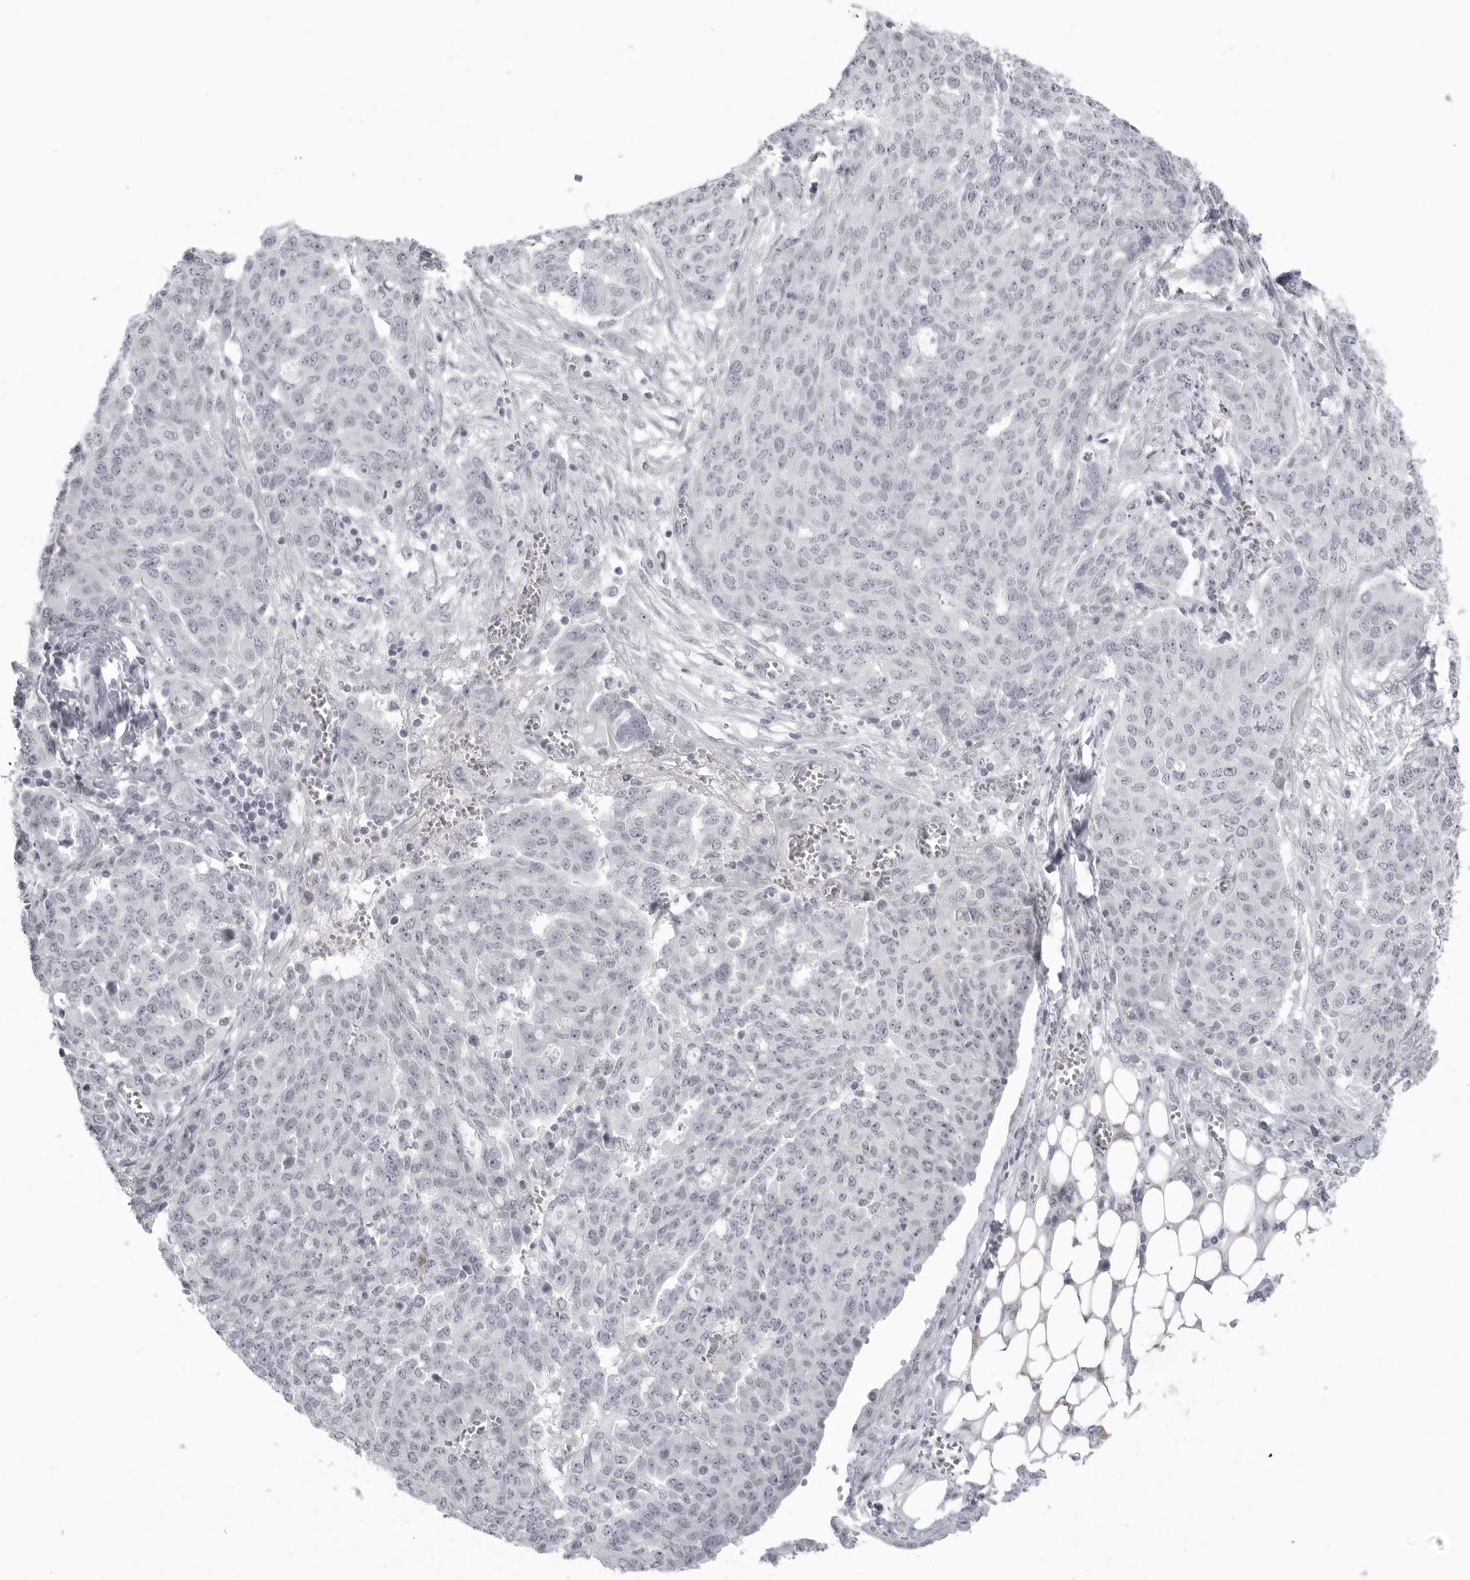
{"staining": {"intensity": "negative", "quantity": "none", "location": "none"}, "tissue": "ovarian cancer", "cell_type": "Tumor cells", "image_type": "cancer", "snomed": [{"axis": "morphology", "description": "Cystadenocarcinoma, serous, NOS"}, {"axis": "topography", "description": "Soft tissue"}, {"axis": "topography", "description": "Ovary"}], "caption": "There is no significant staining in tumor cells of ovarian serous cystadenocarcinoma.", "gene": "TCTN3", "patient": {"sex": "female", "age": 57}}